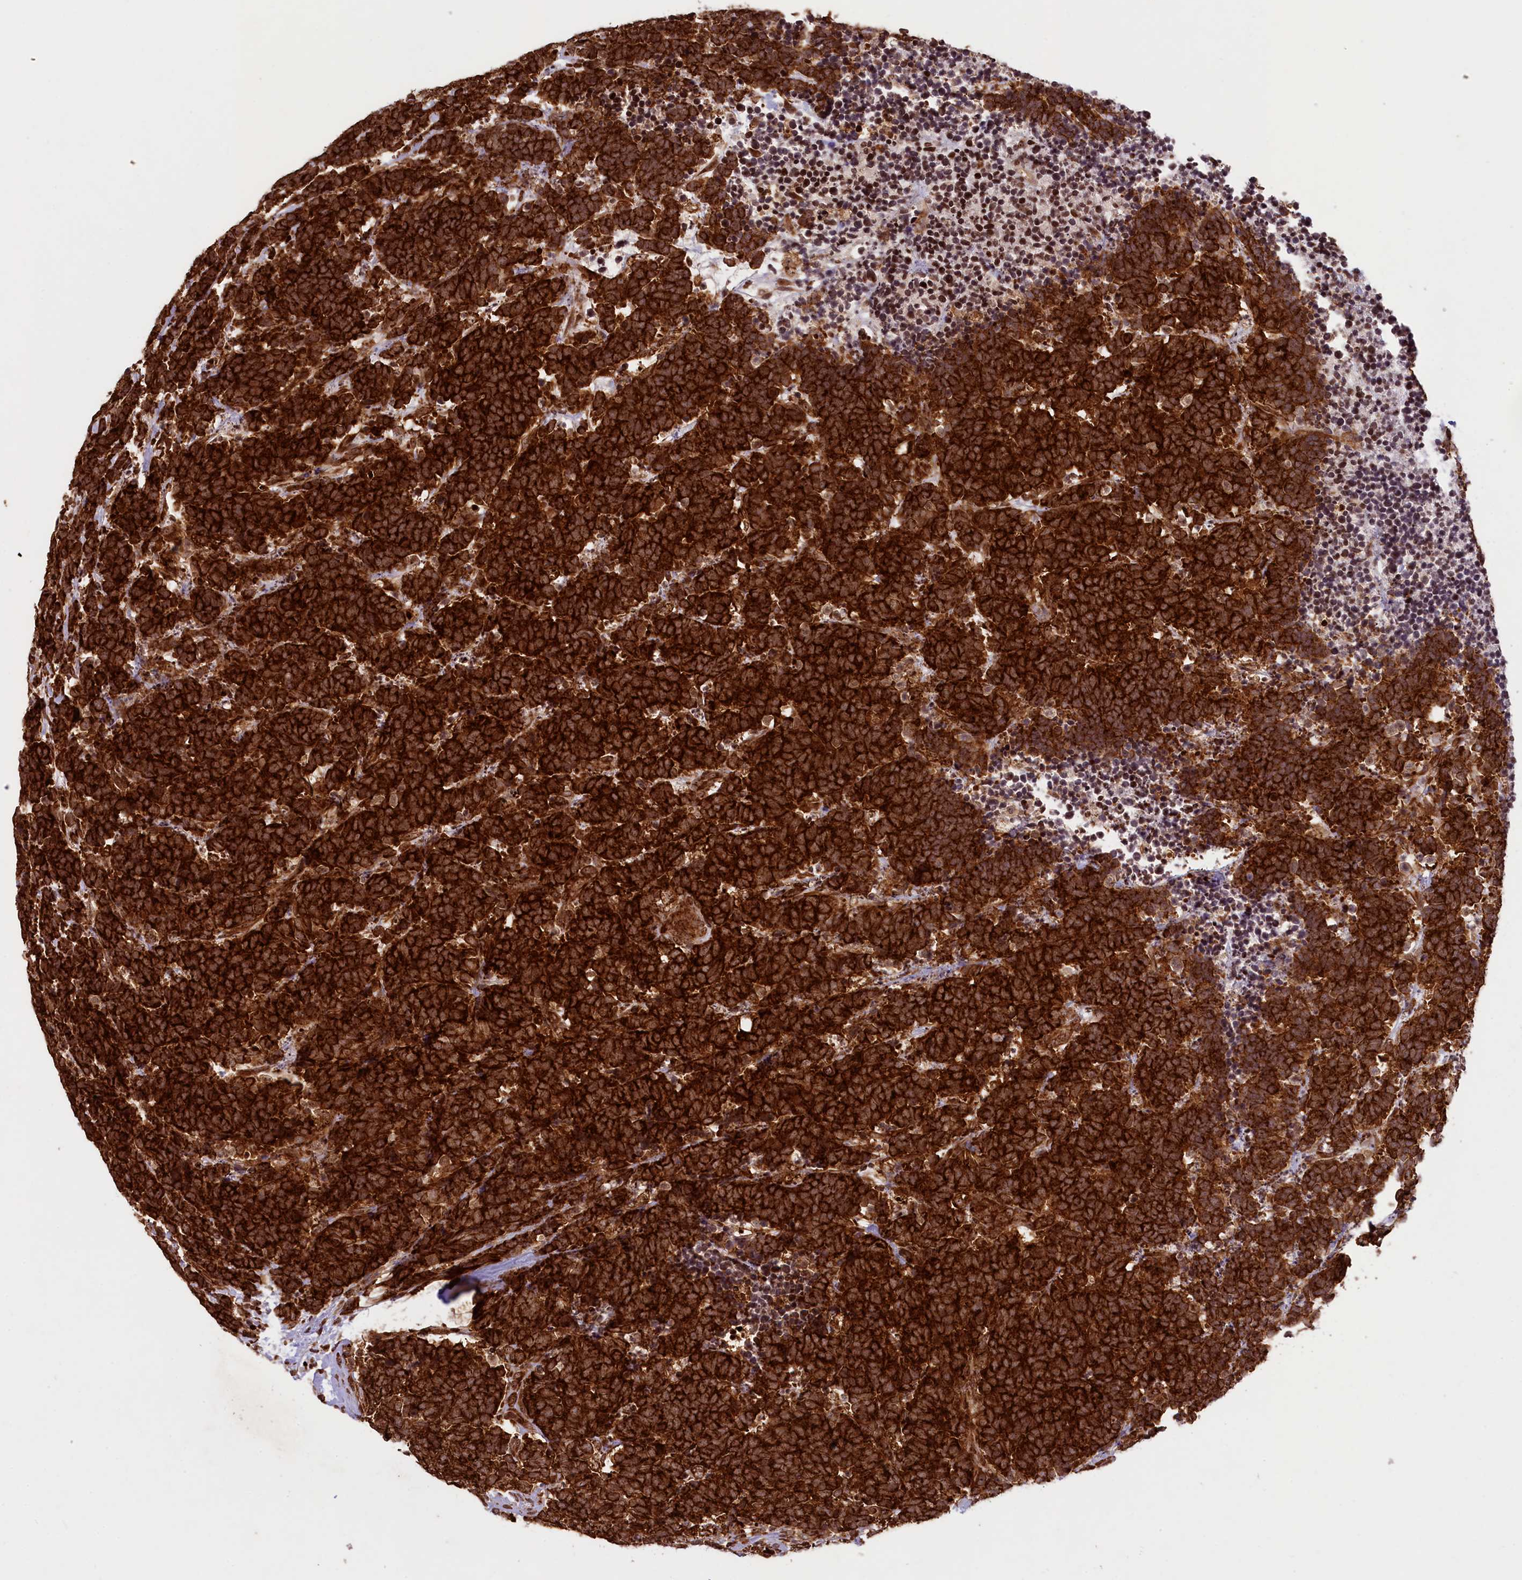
{"staining": {"intensity": "strong", "quantity": ">75%", "location": "cytoplasmic/membranous"}, "tissue": "carcinoid", "cell_type": "Tumor cells", "image_type": "cancer", "snomed": [{"axis": "morphology", "description": "Carcinoma, NOS"}, {"axis": "morphology", "description": "Carcinoid, malignant, NOS"}, {"axis": "topography", "description": "Urinary bladder"}], "caption": "DAB (3,3'-diaminobenzidine) immunohistochemical staining of human carcinoma shows strong cytoplasmic/membranous protein staining in about >75% of tumor cells. Using DAB (3,3'-diaminobenzidine) (brown) and hematoxylin (blue) stains, captured at high magnification using brightfield microscopy.", "gene": "LARP4", "patient": {"sex": "male", "age": 57}}